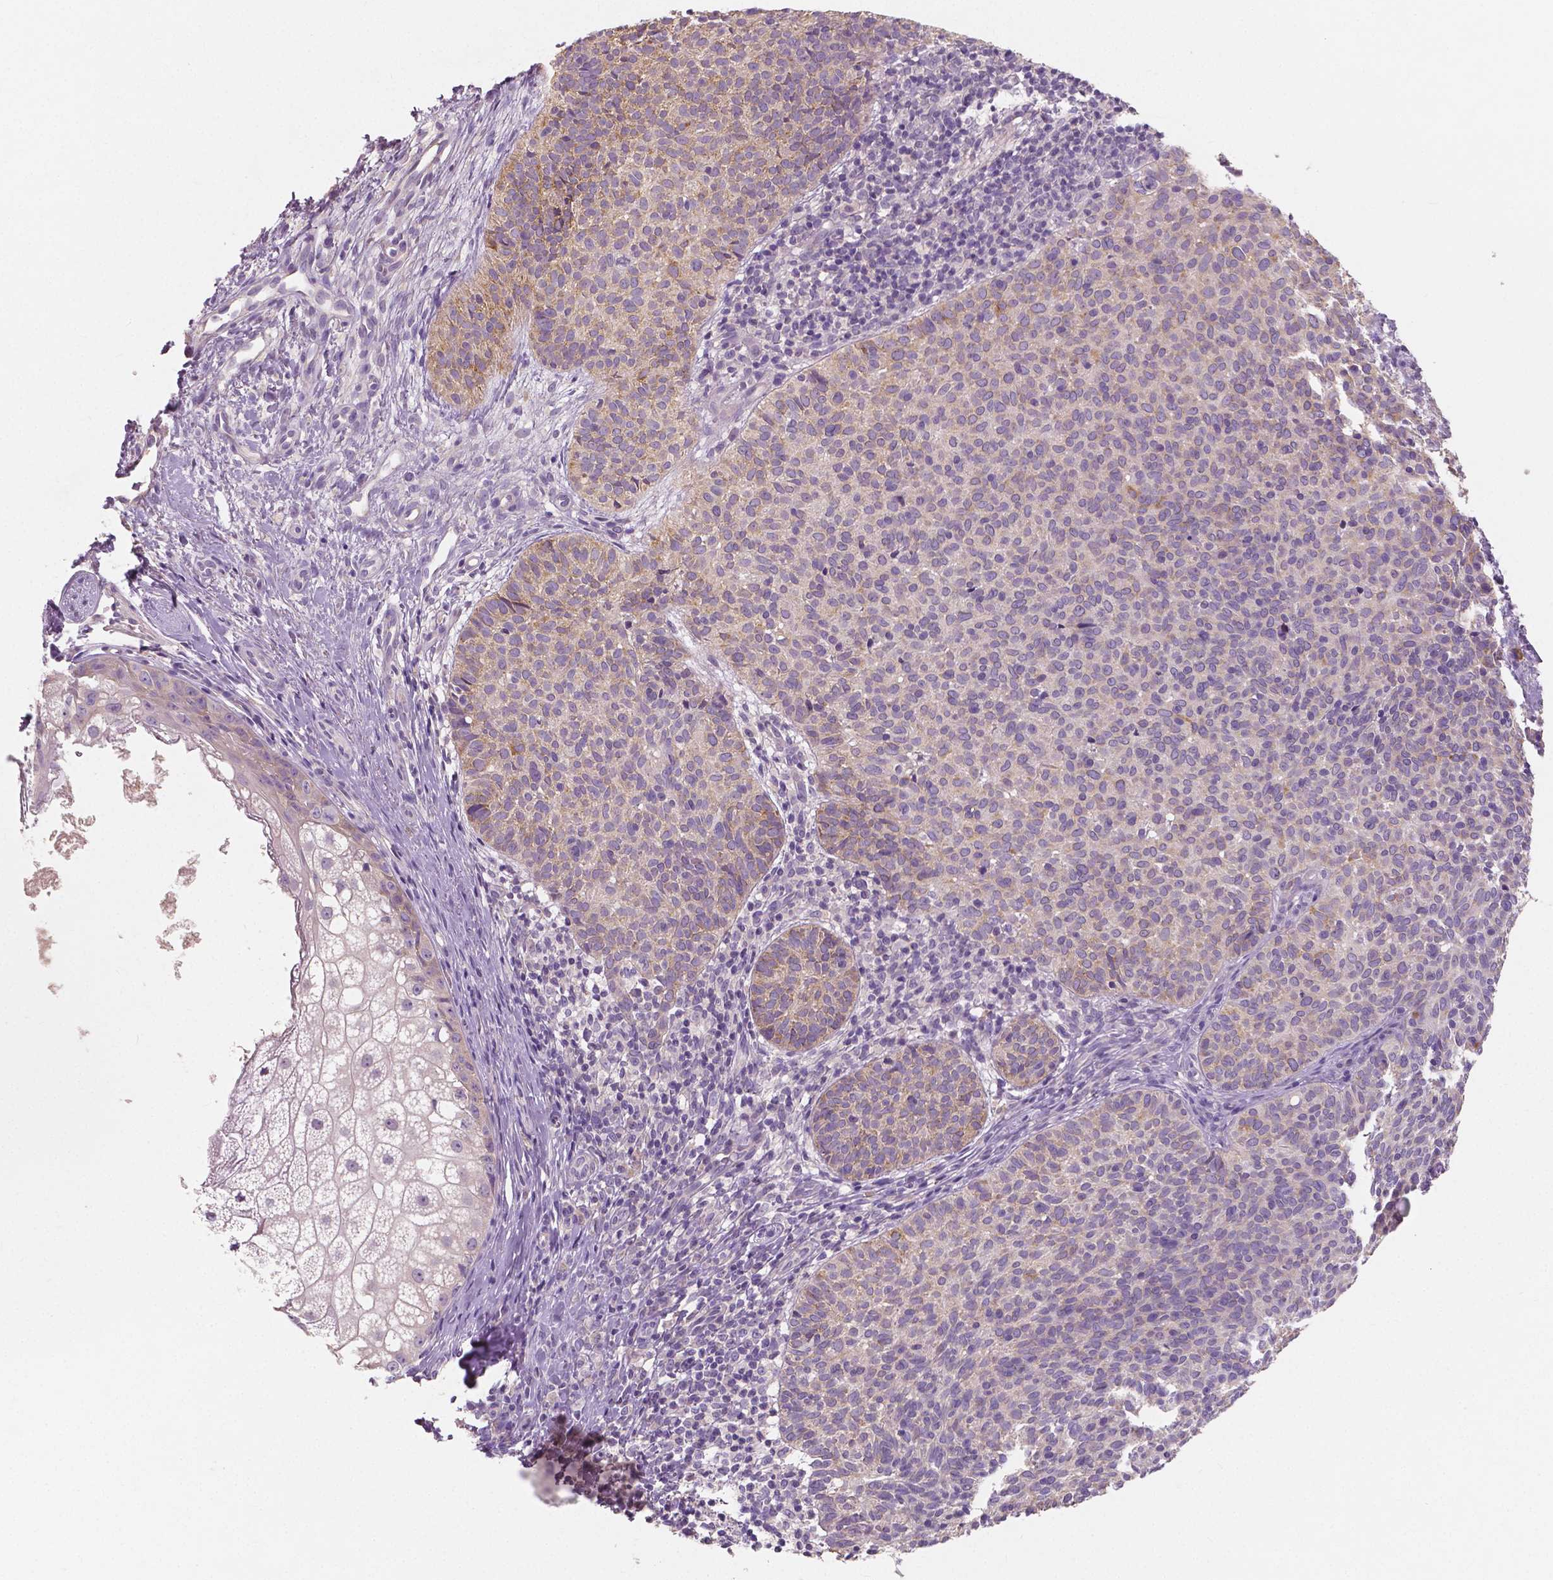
{"staining": {"intensity": "weak", "quantity": "25%-75%", "location": "cytoplasmic/membranous"}, "tissue": "skin cancer", "cell_type": "Tumor cells", "image_type": "cancer", "snomed": [{"axis": "morphology", "description": "Basal cell carcinoma"}, {"axis": "topography", "description": "Skin"}], "caption": "Immunohistochemistry histopathology image of neoplastic tissue: basal cell carcinoma (skin) stained using IHC displays low levels of weak protein expression localized specifically in the cytoplasmic/membranous of tumor cells, appearing as a cytoplasmic/membranous brown color.", "gene": "LSM14B", "patient": {"sex": "male", "age": 57}}